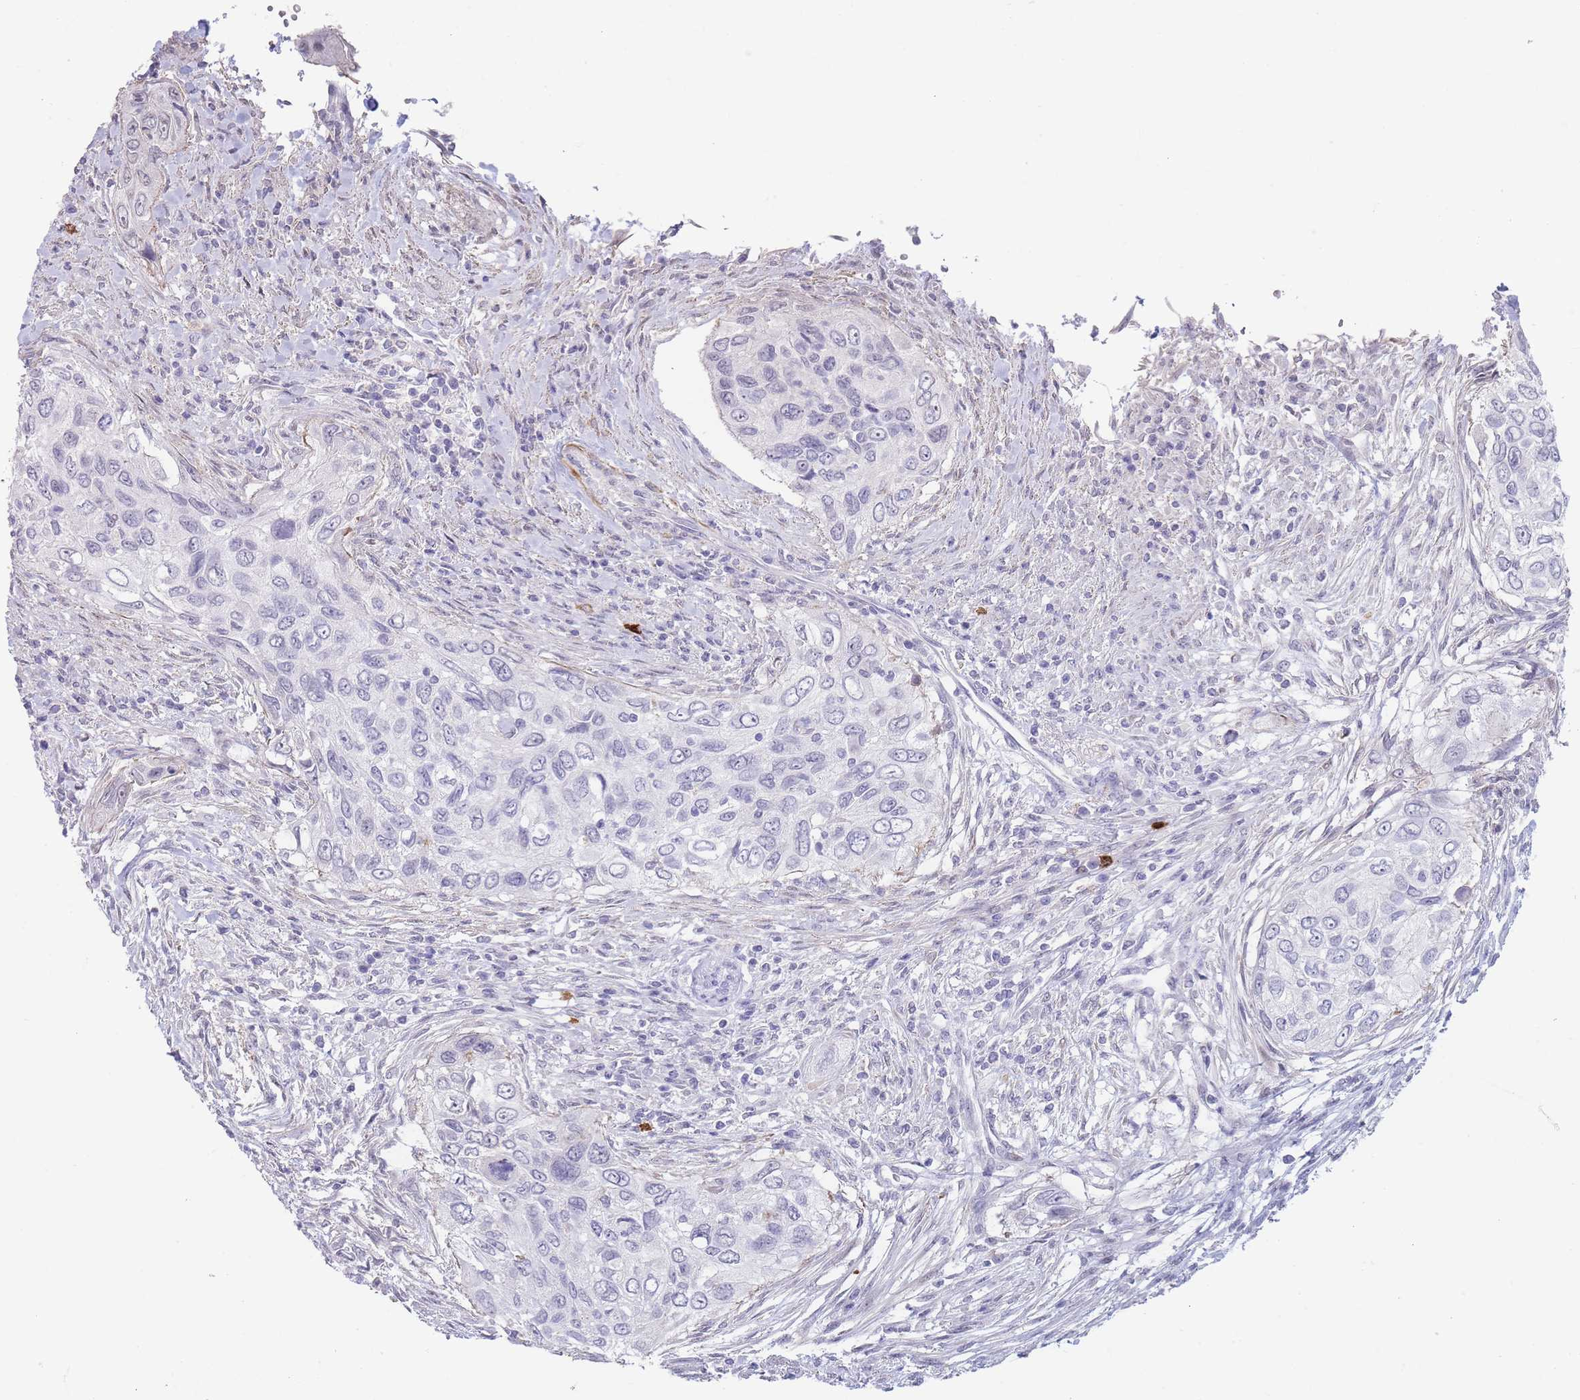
{"staining": {"intensity": "negative", "quantity": "none", "location": "none"}, "tissue": "urothelial cancer", "cell_type": "Tumor cells", "image_type": "cancer", "snomed": [{"axis": "morphology", "description": "Urothelial carcinoma, High grade"}, {"axis": "topography", "description": "Urinary bladder"}], "caption": "Tumor cells are negative for protein expression in human high-grade urothelial carcinoma. (Immunohistochemistry (ihc), brightfield microscopy, high magnification).", "gene": "ASAP3", "patient": {"sex": "female", "age": 60}}